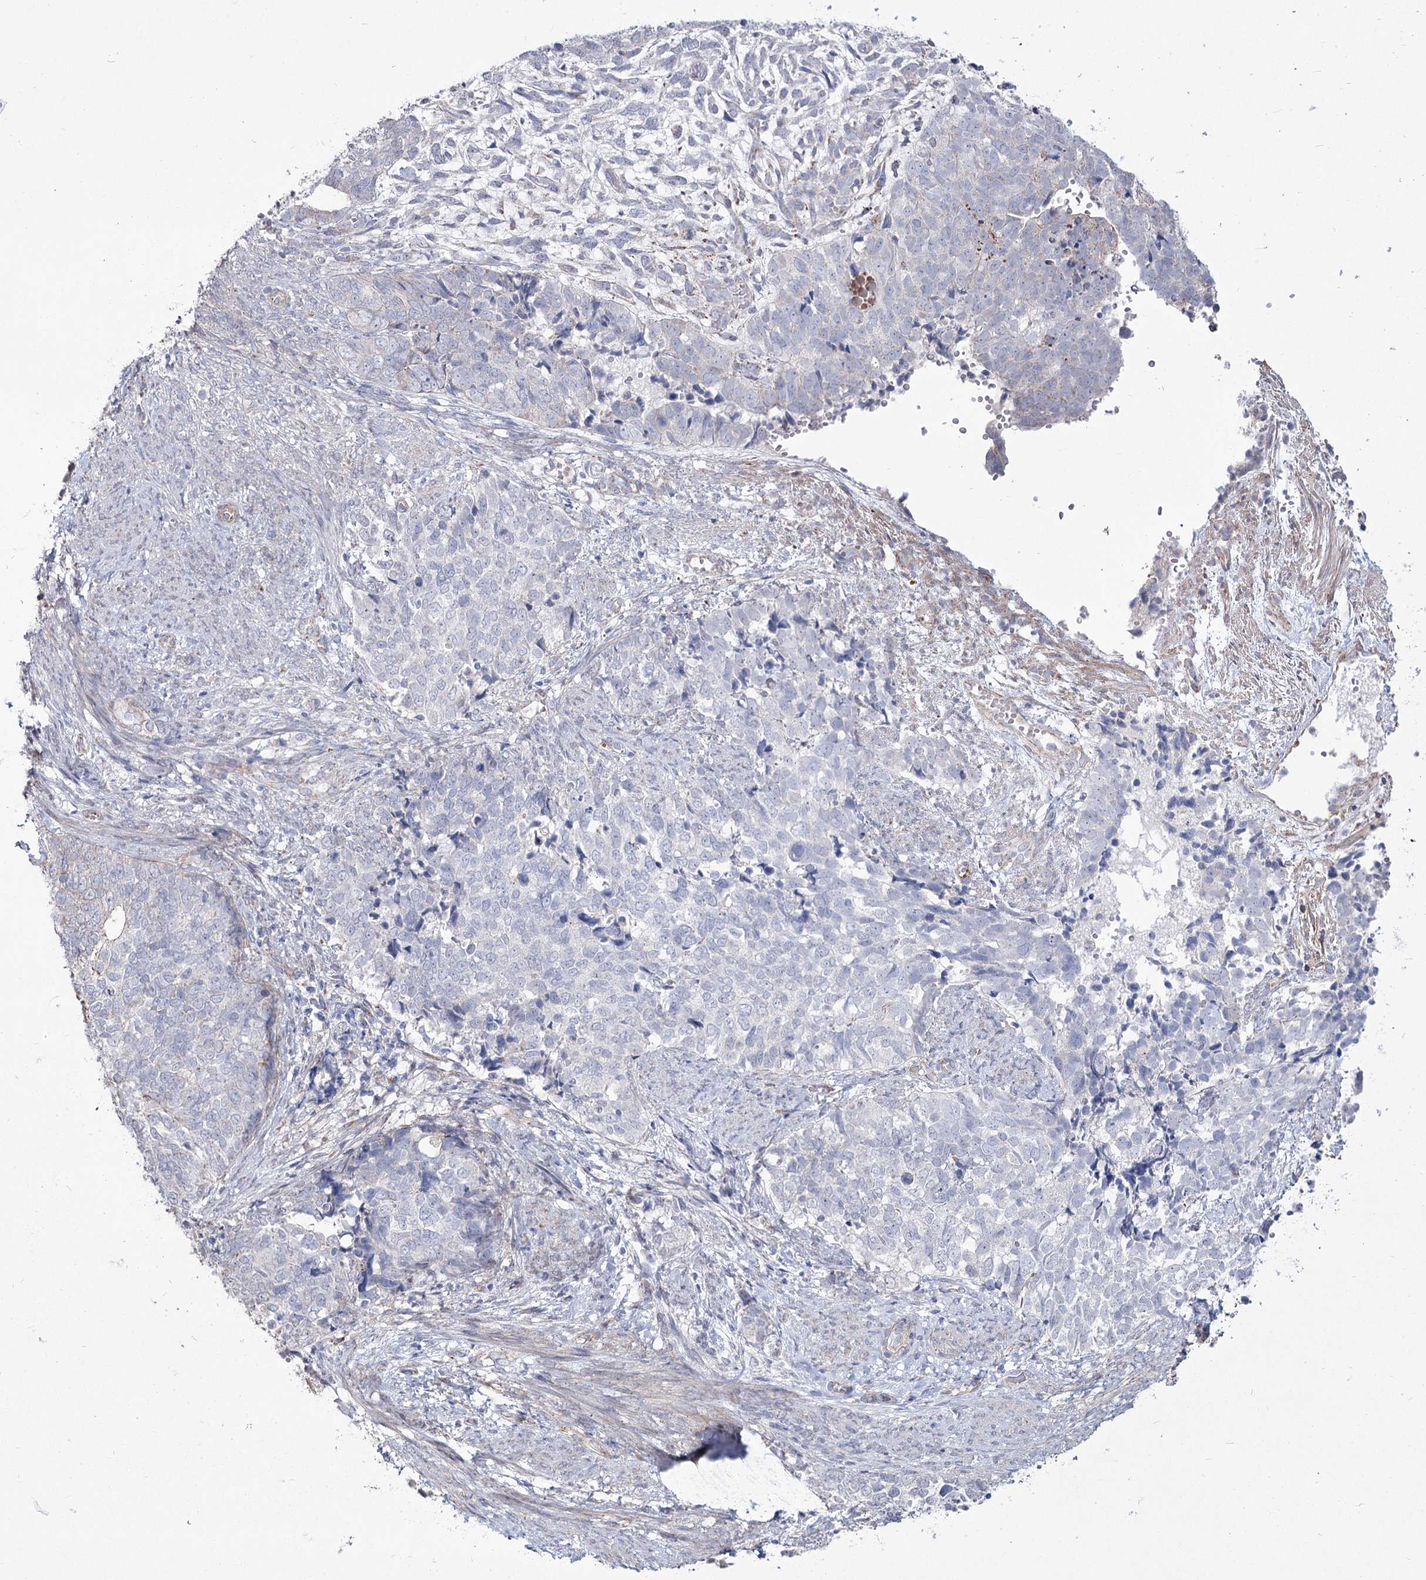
{"staining": {"intensity": "negative", "quantity": "none", "location": "none"}, "tissue": "cervical cancer", "cell_type": "Tumor cells", "image_type": "cancer", "snomed": [{"axis": "morphology", "description": "Squamous cell carcinoma, NOS"}, {"axis": "topography", "description": "Cervix"}], "caption": "This is a photomicrograph of immunohistochemistry (IHC) staining of cervical cancer (squamous cell carcinoma), which shows no expression in tumor cells.", "gene": "ME3", "patient": {"sex": "female", "age": 63}}